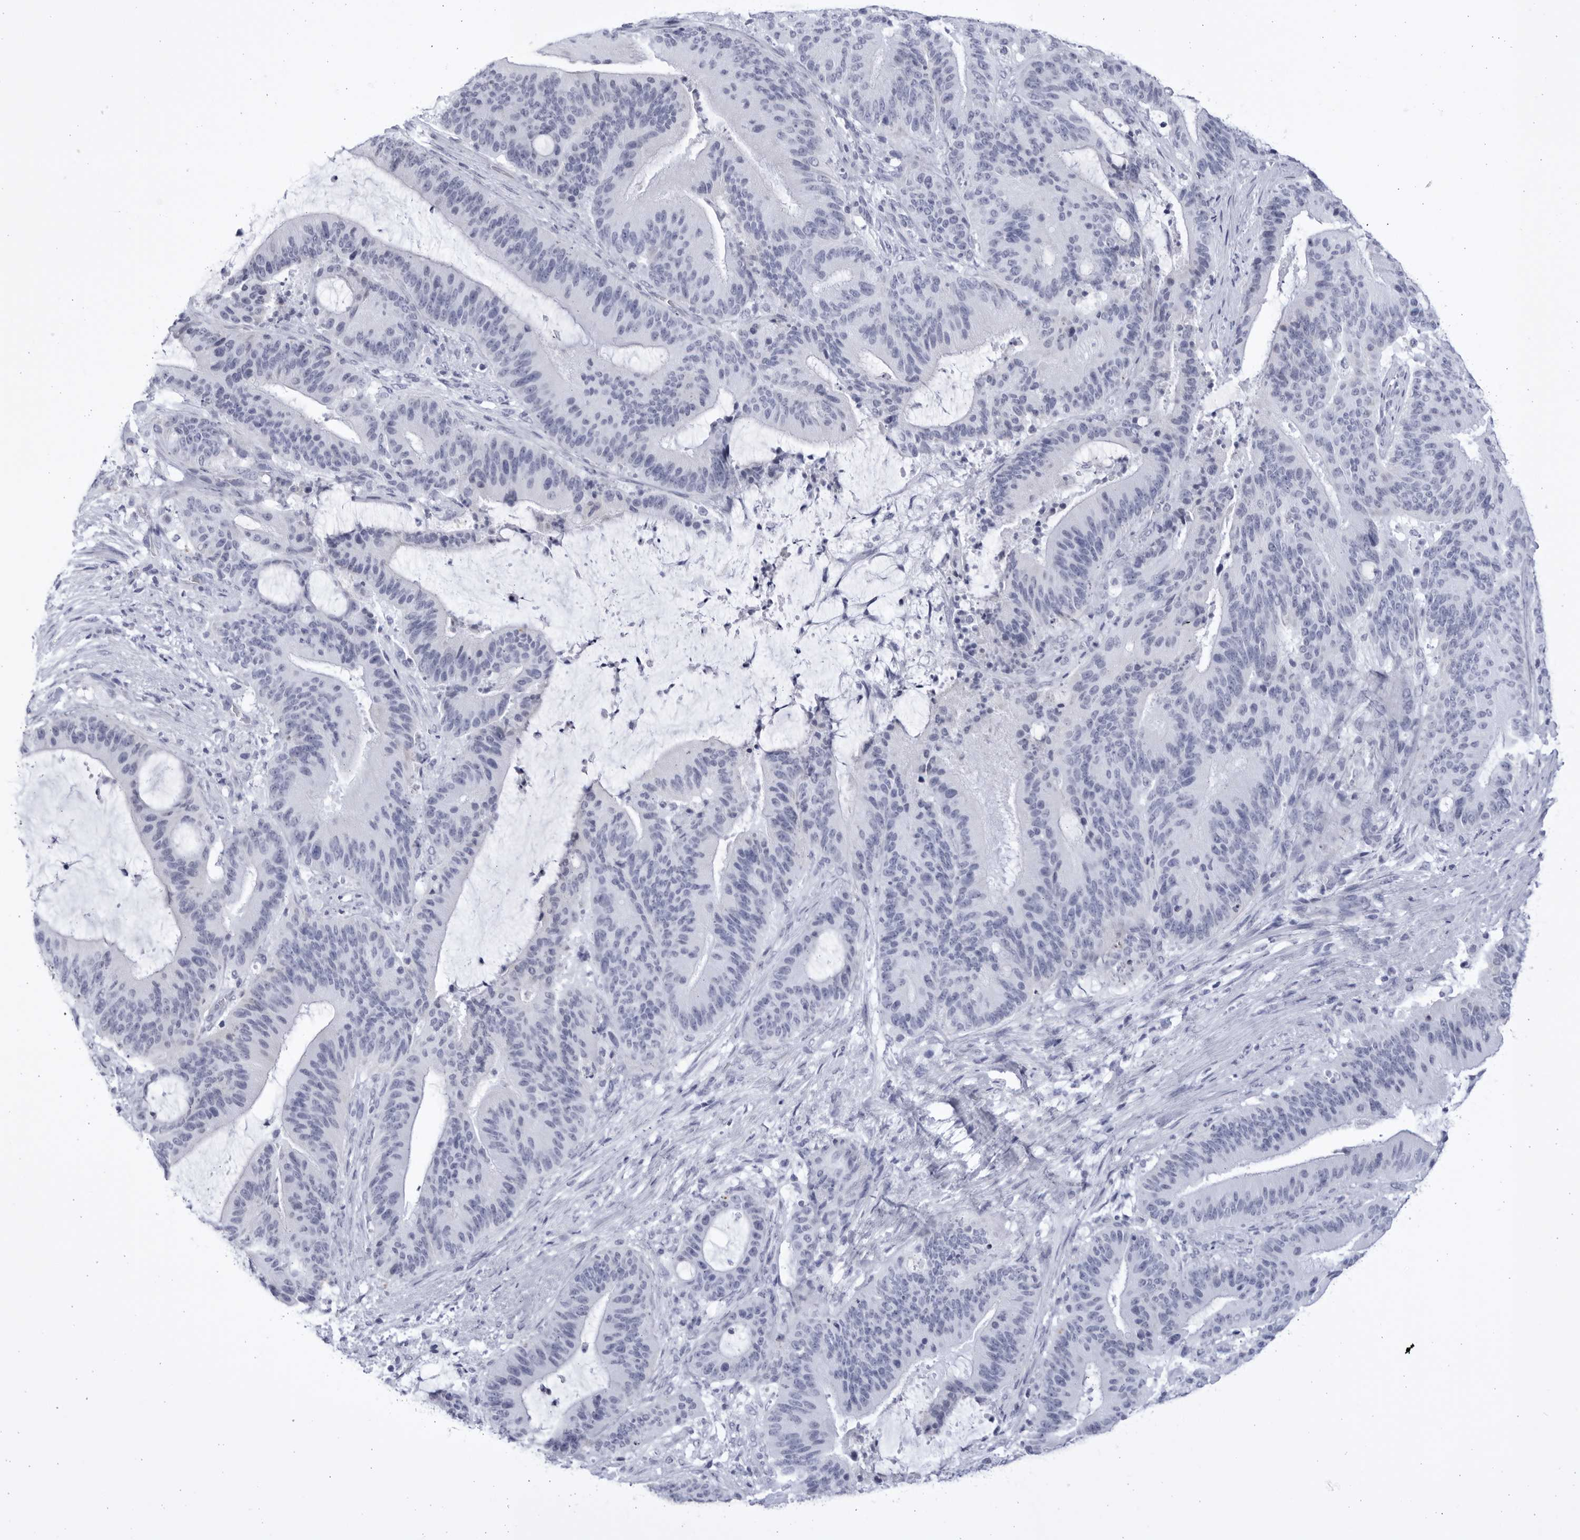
{"staining": {"intensity": "negative", "quantity": "none", "location": "none"}, "tissue": "liver cancer", "cell_type": "Tumor cells", "image_type": "cancer", "snomed": [{"axis": "morphology", "description": "Normal tissue, NOS"}, {"axis": "morphology", "description": "Cholangiocarcinoma"}, {"axis": "topography", "description": "Liver"}, {"axis": "topography", "description": "Peripheral nerve tissue"}], "caption": "High magnification brightfield microscopy of liver cholangiocarcinoma stained with DAB (3,3'-diaminobenzidine) (brown) and counterstained with hematoxylin (blue): tumor cells show no significant positivity.", "gene": "CCDC181", "patient": {"sex": "female", "age": 73}}